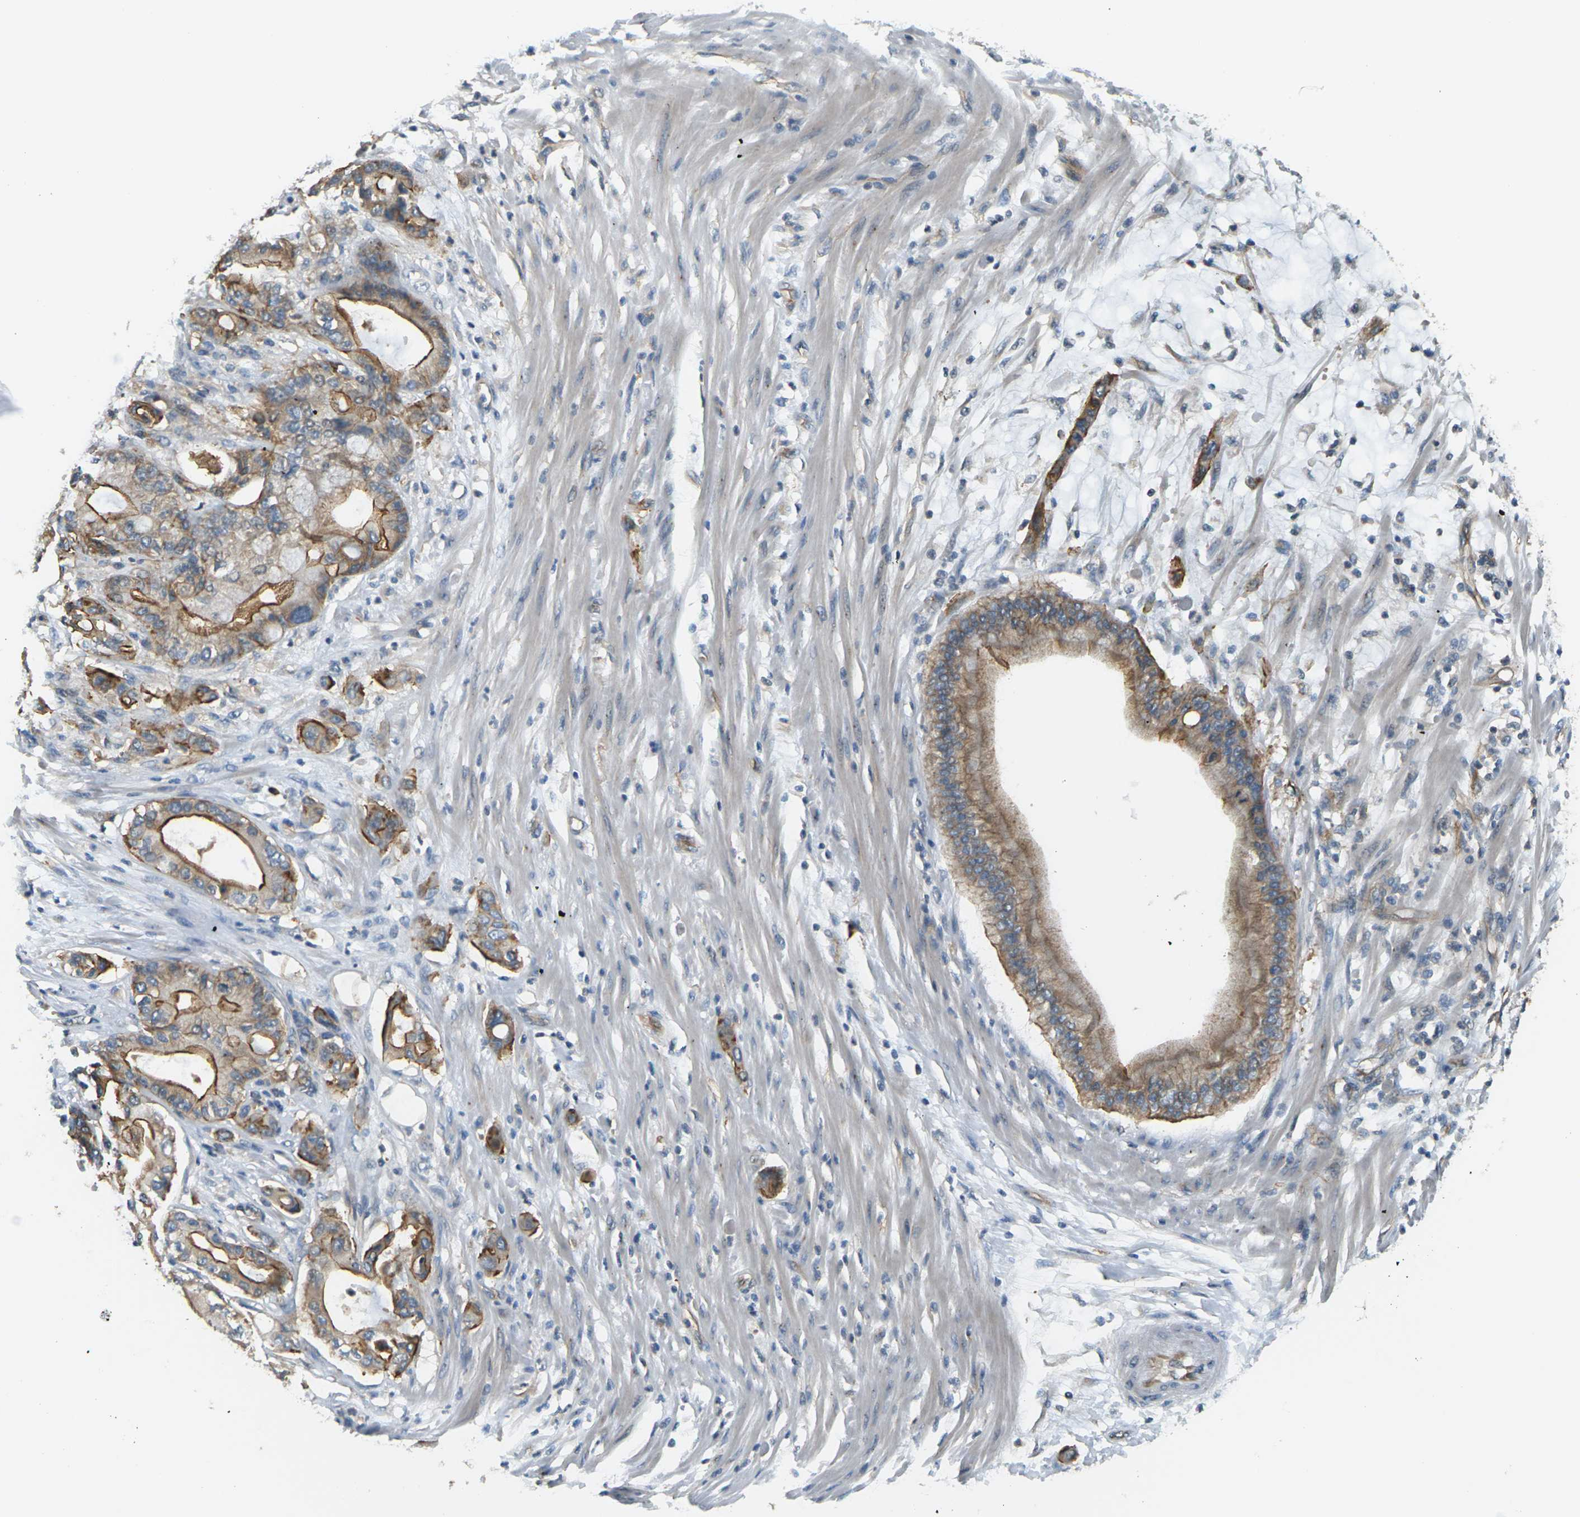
{"staining": {"intensity": "moderate", "quantity": ">75%", "location": "cytoplasmic/membranous"}, "tissue": "pancreatic cancer", "cell_type": "Tumor cells", "image_type": "cancer", "snomed": [{"axis": "morphology", "description": "Adenocarcinoma, NOS"}, {"axis": "morphology", "description": "Adenocarcinoma, metastatic, NOS"}, {"axis": "topography", "description": "Lymph node"}, {"axis": "topography", "description": "Pancreas"}, {"axis": "topography", "description": "Duodenum"}], "caption": "Pancreatic cancer tissue shows moderate cytoplasmic/membranous expression in approximately >75% of tumor cells, visualized by immunohistochemistry.", "gene": "SLC13A3", "patient": {"sex": "female", "age": 64}}